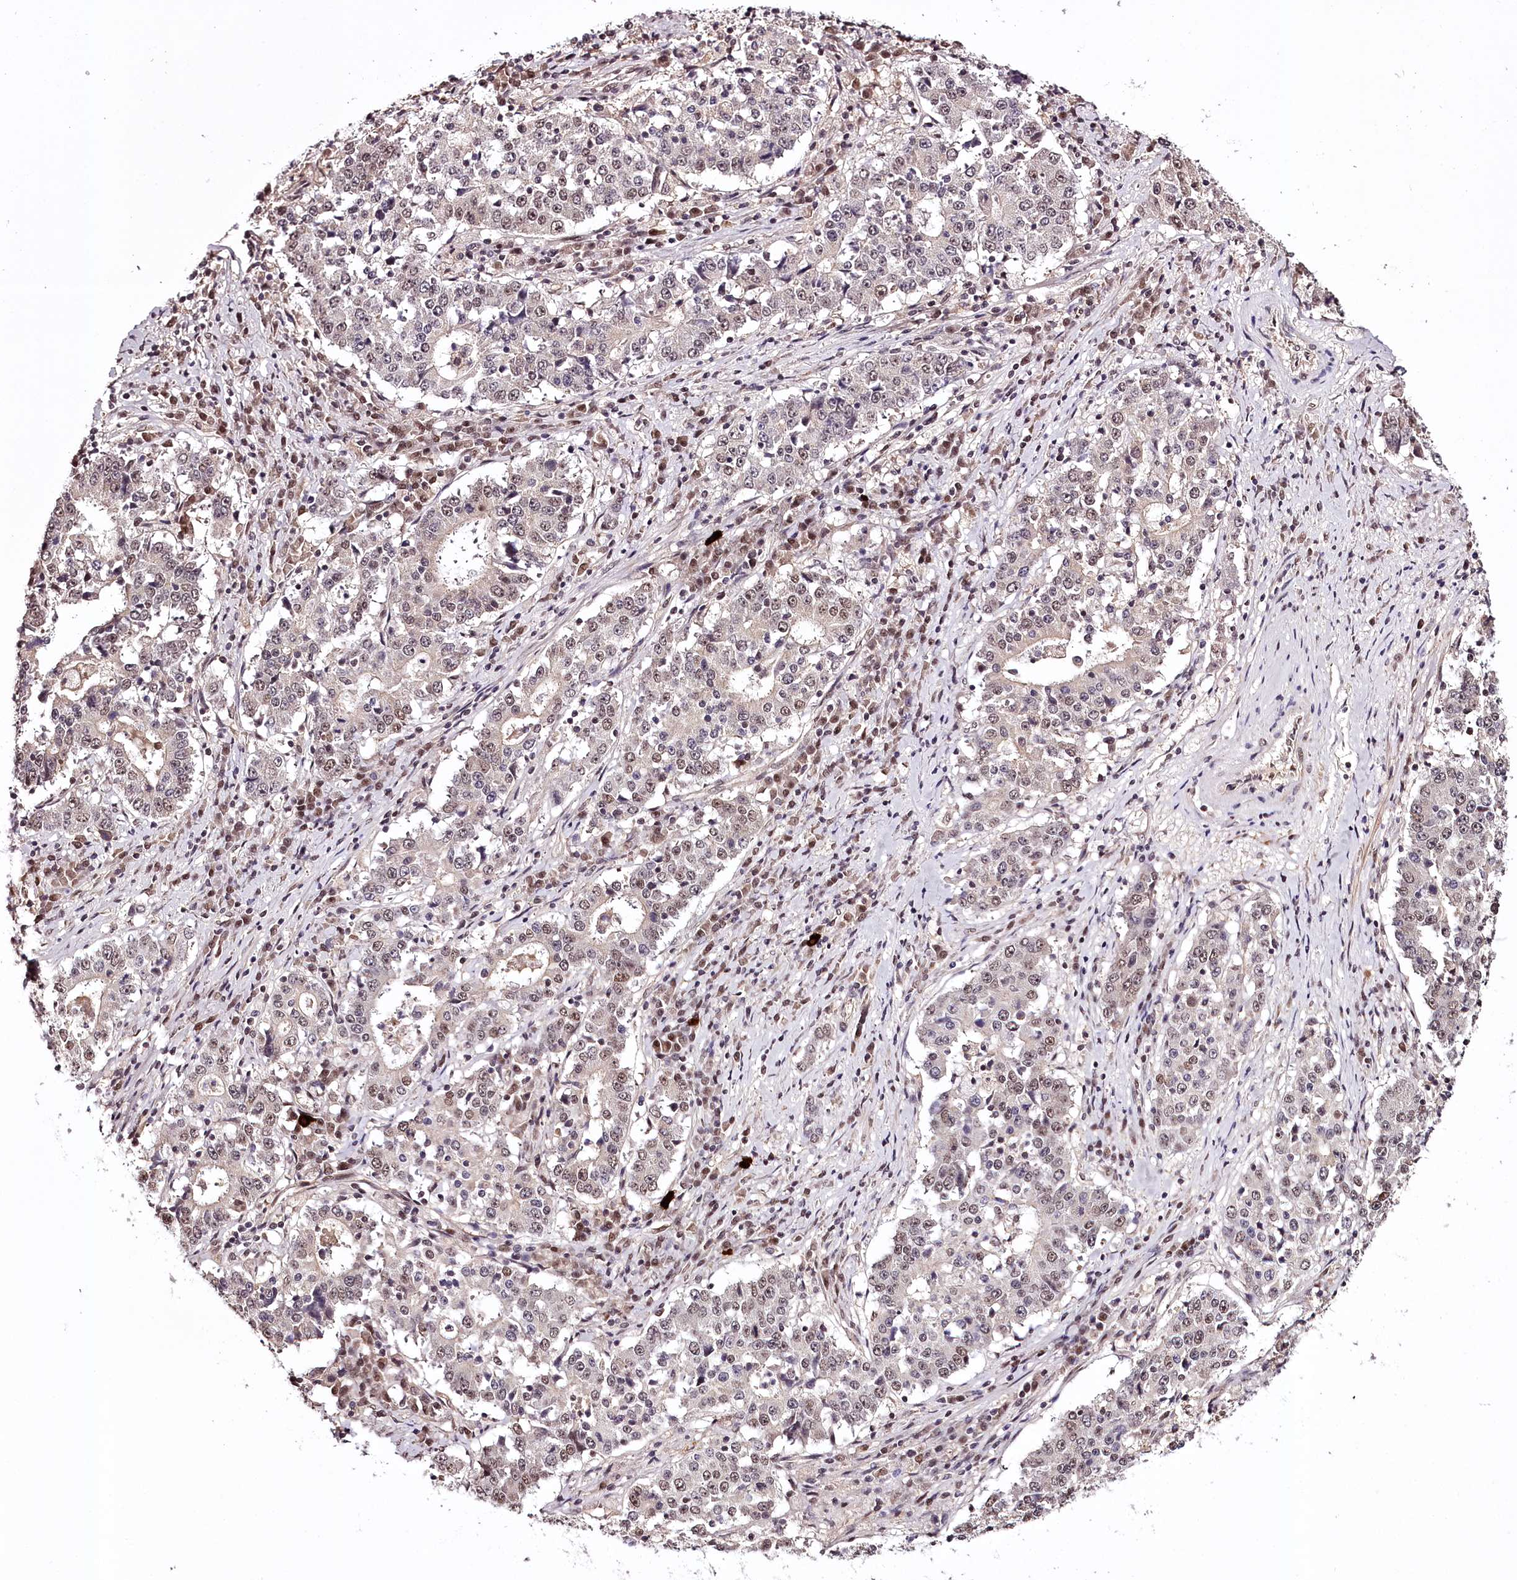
{"staining": {"intensity": "weak", "quantity": "25%-75%", "location": "nuclear"}, "tissue": "stomach cancer", "cell_type": "Tumor cells", "image_type": "cancer", "snomed": [{"axis": "morphology", "description": "Adenocarcinoma, NOS"}, {"axis": "topography", "description": "Stomach"}], "caption": "Protein analysis of stomach cancer (adenocarcinoma) tissue exhibits weak nuclear positivity in about 25%-75% of tumor cells. The staining was performed using DAB to visualize the protein expression in brown, while the nuclei were stained in blue with hematoxylin (Magnification: 20x).", "gene": "TTC33", "patient": {"sex": "male", "age": 59}}